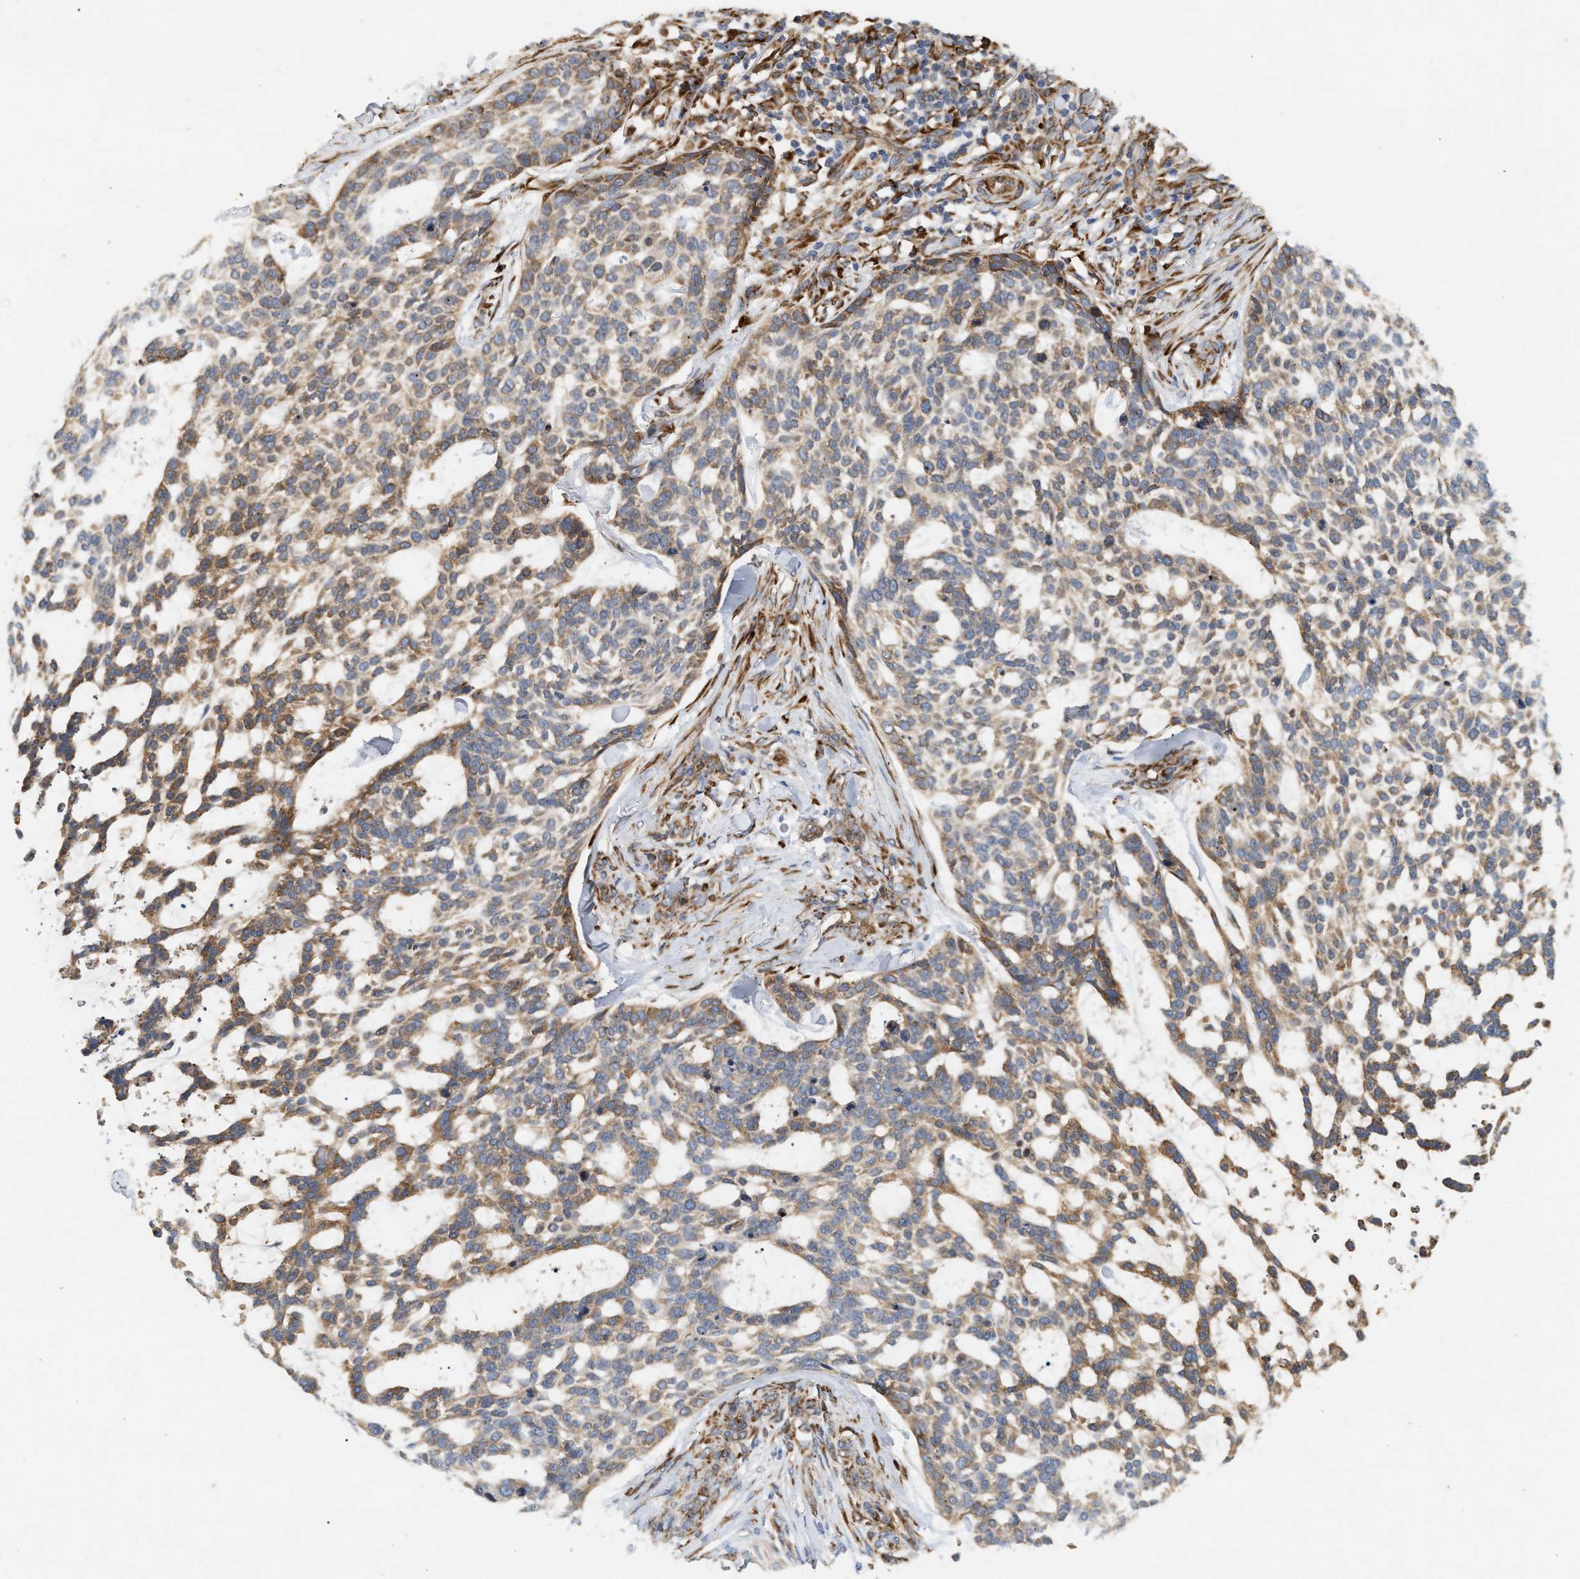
{"staining": {"intensity": "moderate", "quantity": "25%-75%", "location": "cytoplasmic/membranous"}, "tissue": "skin cancer", "cell_type": "Tumor cells", "image_type": "cancer", "snomed": [{"axis": "morphology", "description": "Basal cell carcinoma"}, {"axis": "topography", "description": "Skin"}], "caption": "Immunohistochemistry (IHC) photomicrograph of neoplastic tissue: human skin cancer stained using IHC displays medium levels of moderate protein expression localized specifically in the cytoplasmic/membranous of tumor cells, appearing as a cytoplasmic/membranous brown color.", "gene": "PLCD1", "patient": {"sex": "female", "age": 64}}